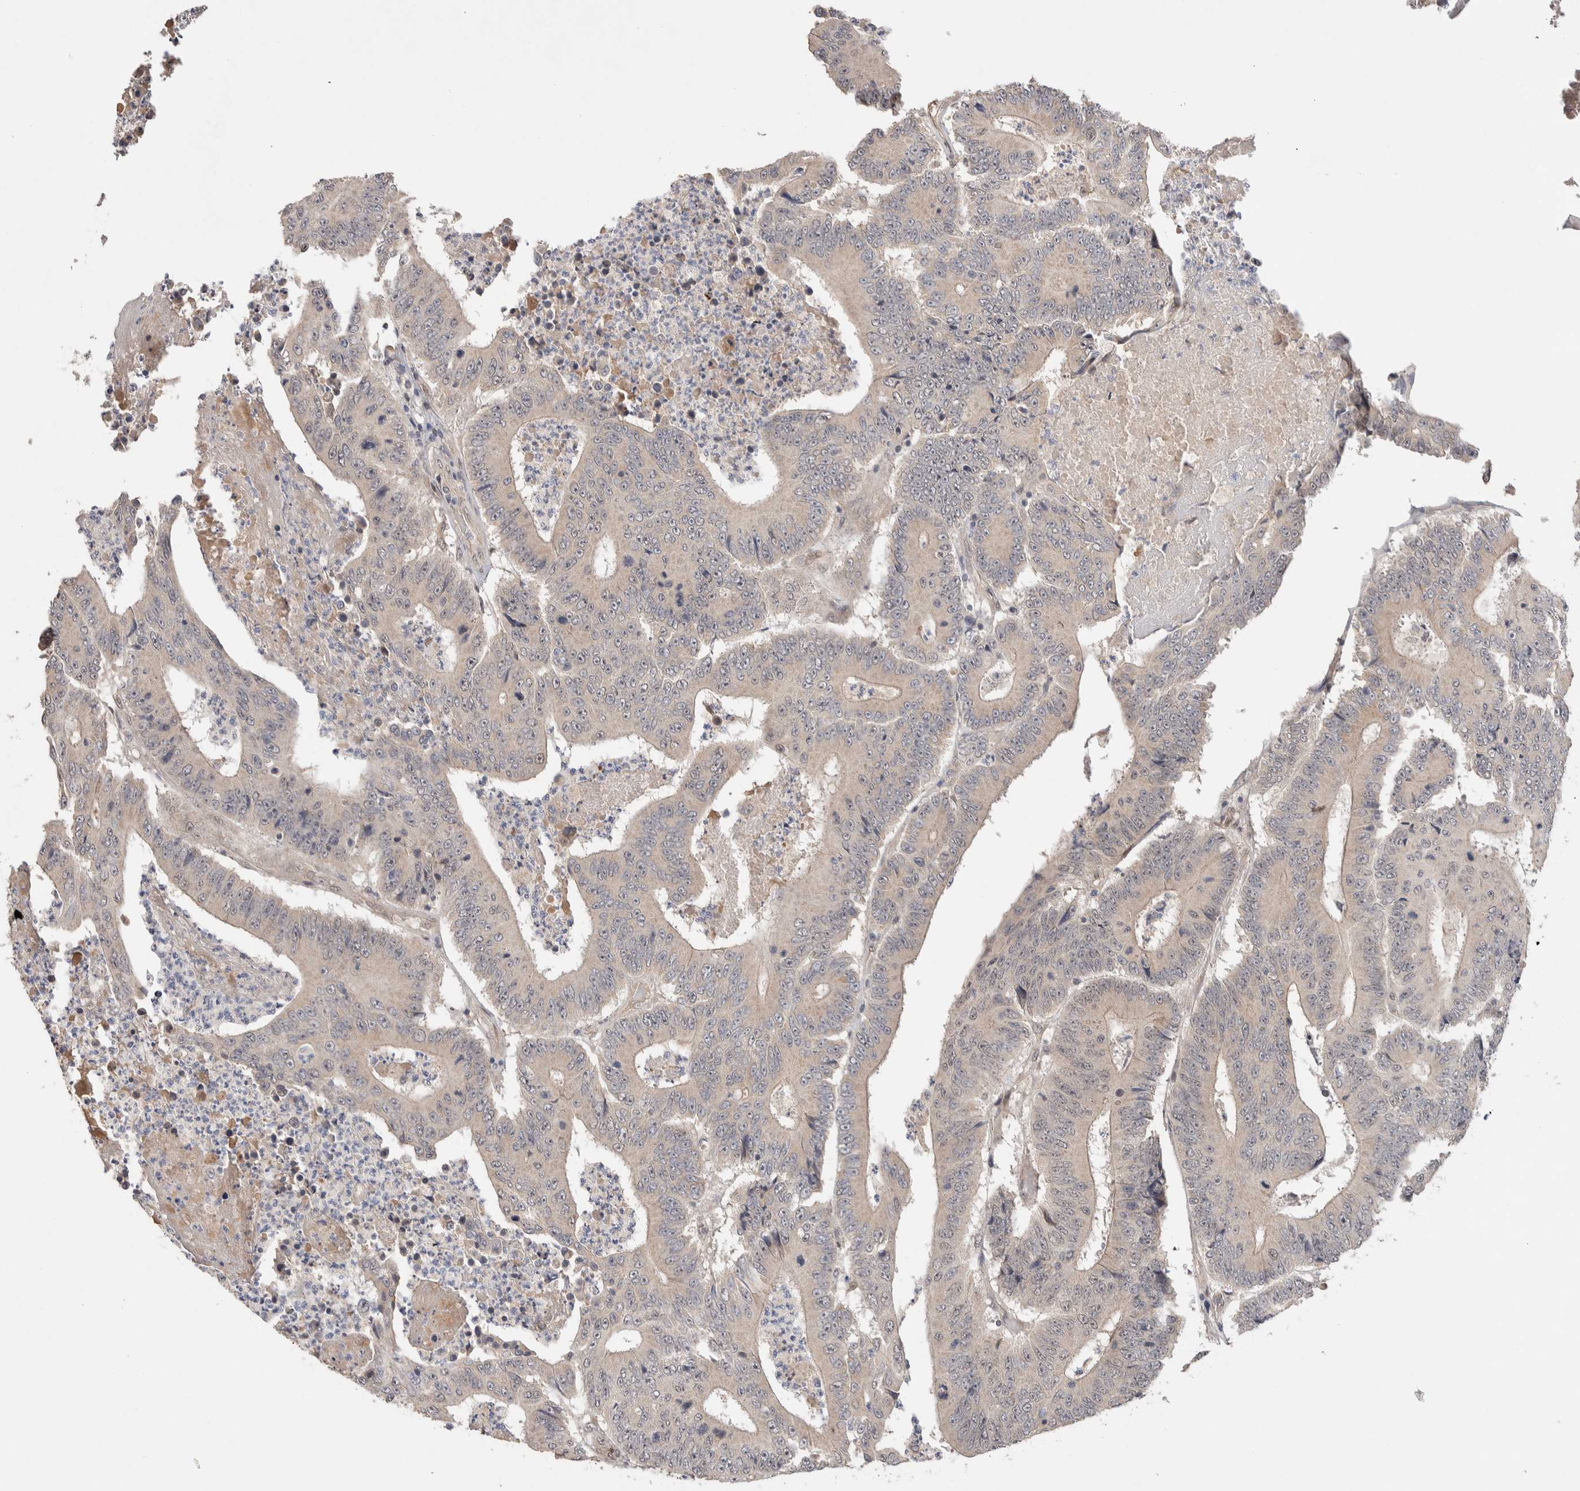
{"staining": {"intensity": "weak", "quantity": "<25%", "location": "cytoplasmic/membranous"}, "tissue": "colorectal cancer", "cell_type": "Tumor cells", "image_type": "cancer", "snomed": [{"axis": "morphology", "description": "Adenocarcinoma, NOS"}, {"axis": "topography", "description": "Colon"}], "caption": "Colorectal adenocarcinoma was stained to show a protein in brown. There is no significant expression in tumor cells.", "gene": "PRDM15", "patient": {"sex": "male", "age": 83}}